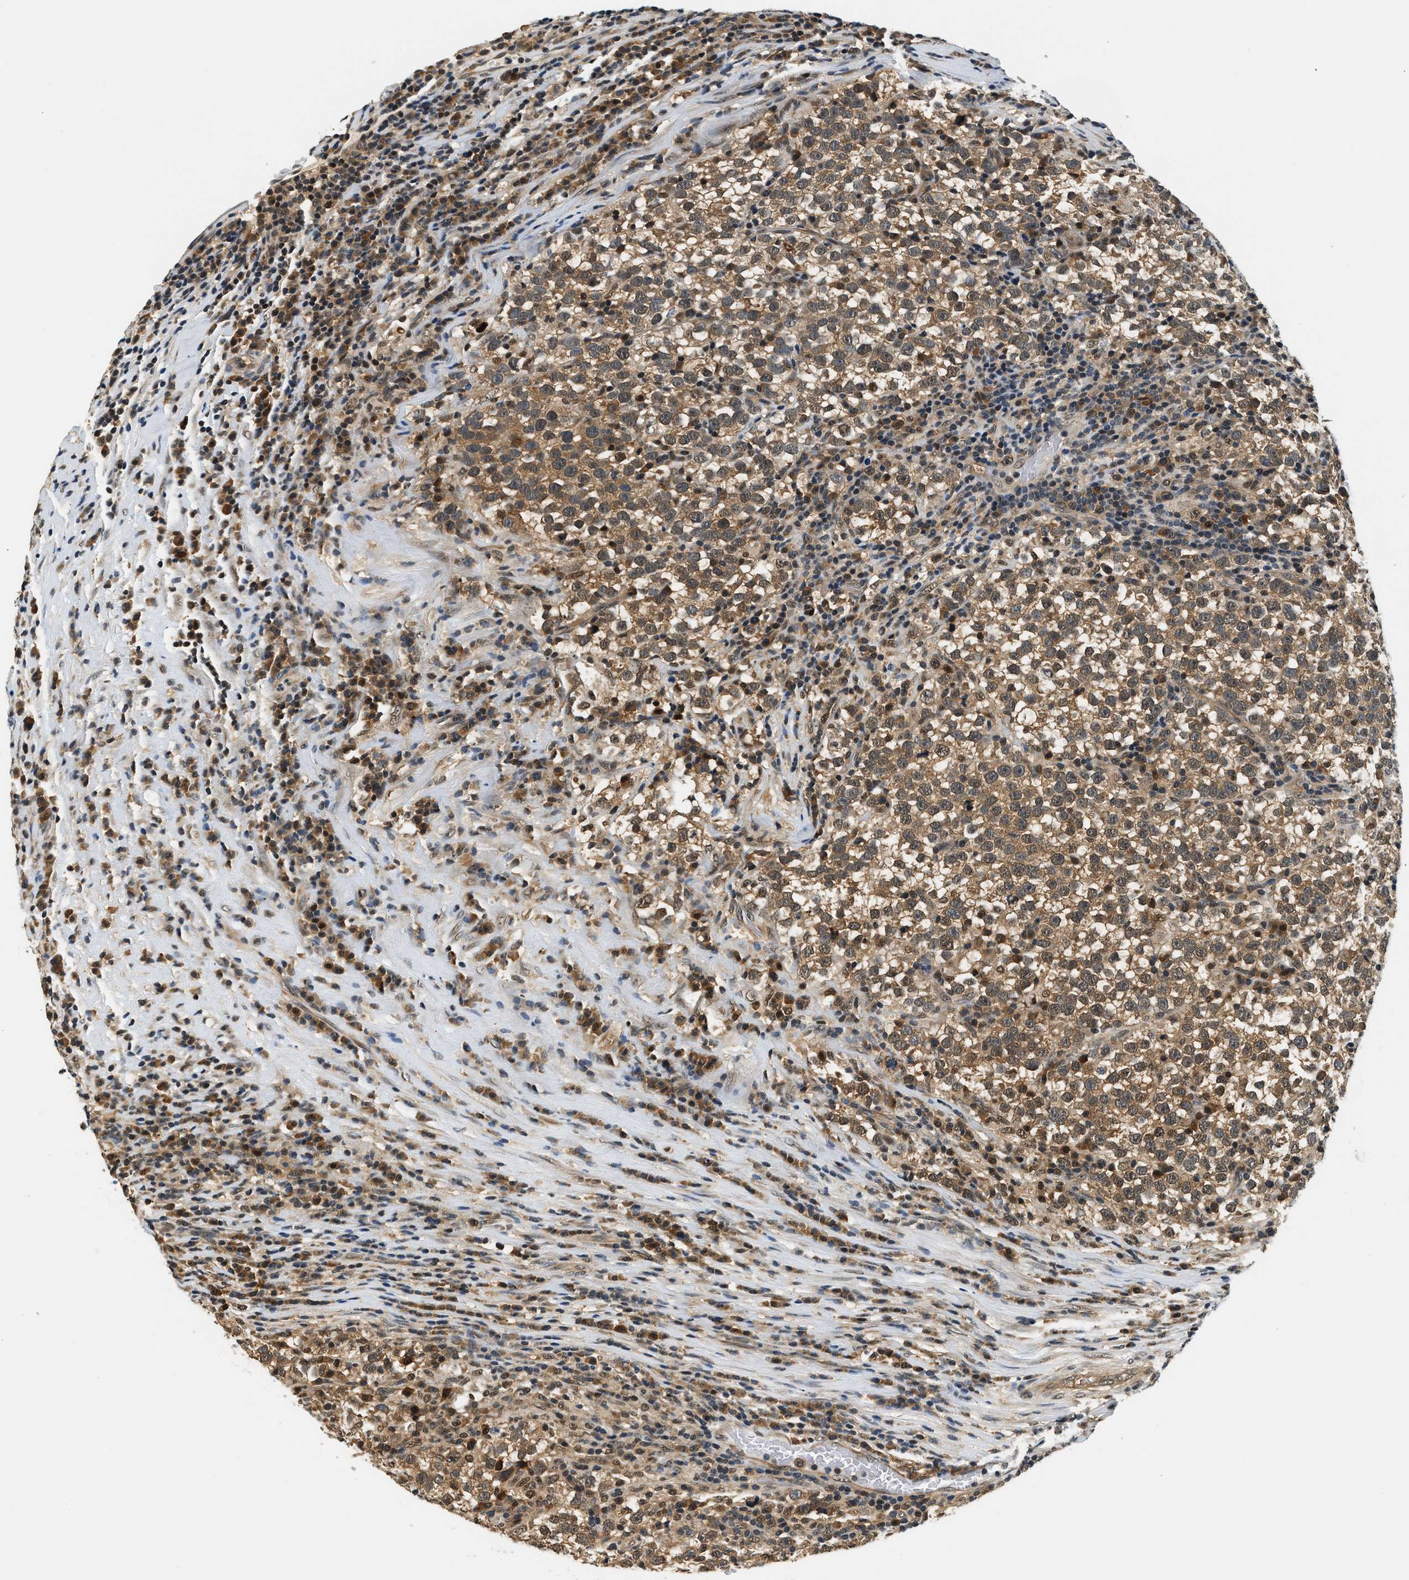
{"staining": {"intensity": "moderate", "quantity": ">75%", "location": "cytoplasmic/membranous"}, "tissue": "testis cancer", "cell_type": "Tumor cells", "image_type": "cancer", "snomed": [{"axis": "morphology", "description": "Seminoma, NOS"}, {"axis": "topography", "description": "Testis"}], "caption": "Human seminoma (testis) stained with a protein marker displays moderate staining in tumor cells.", "gene": "PSMD3", "patient": {"sex": "male", "age": 43}}